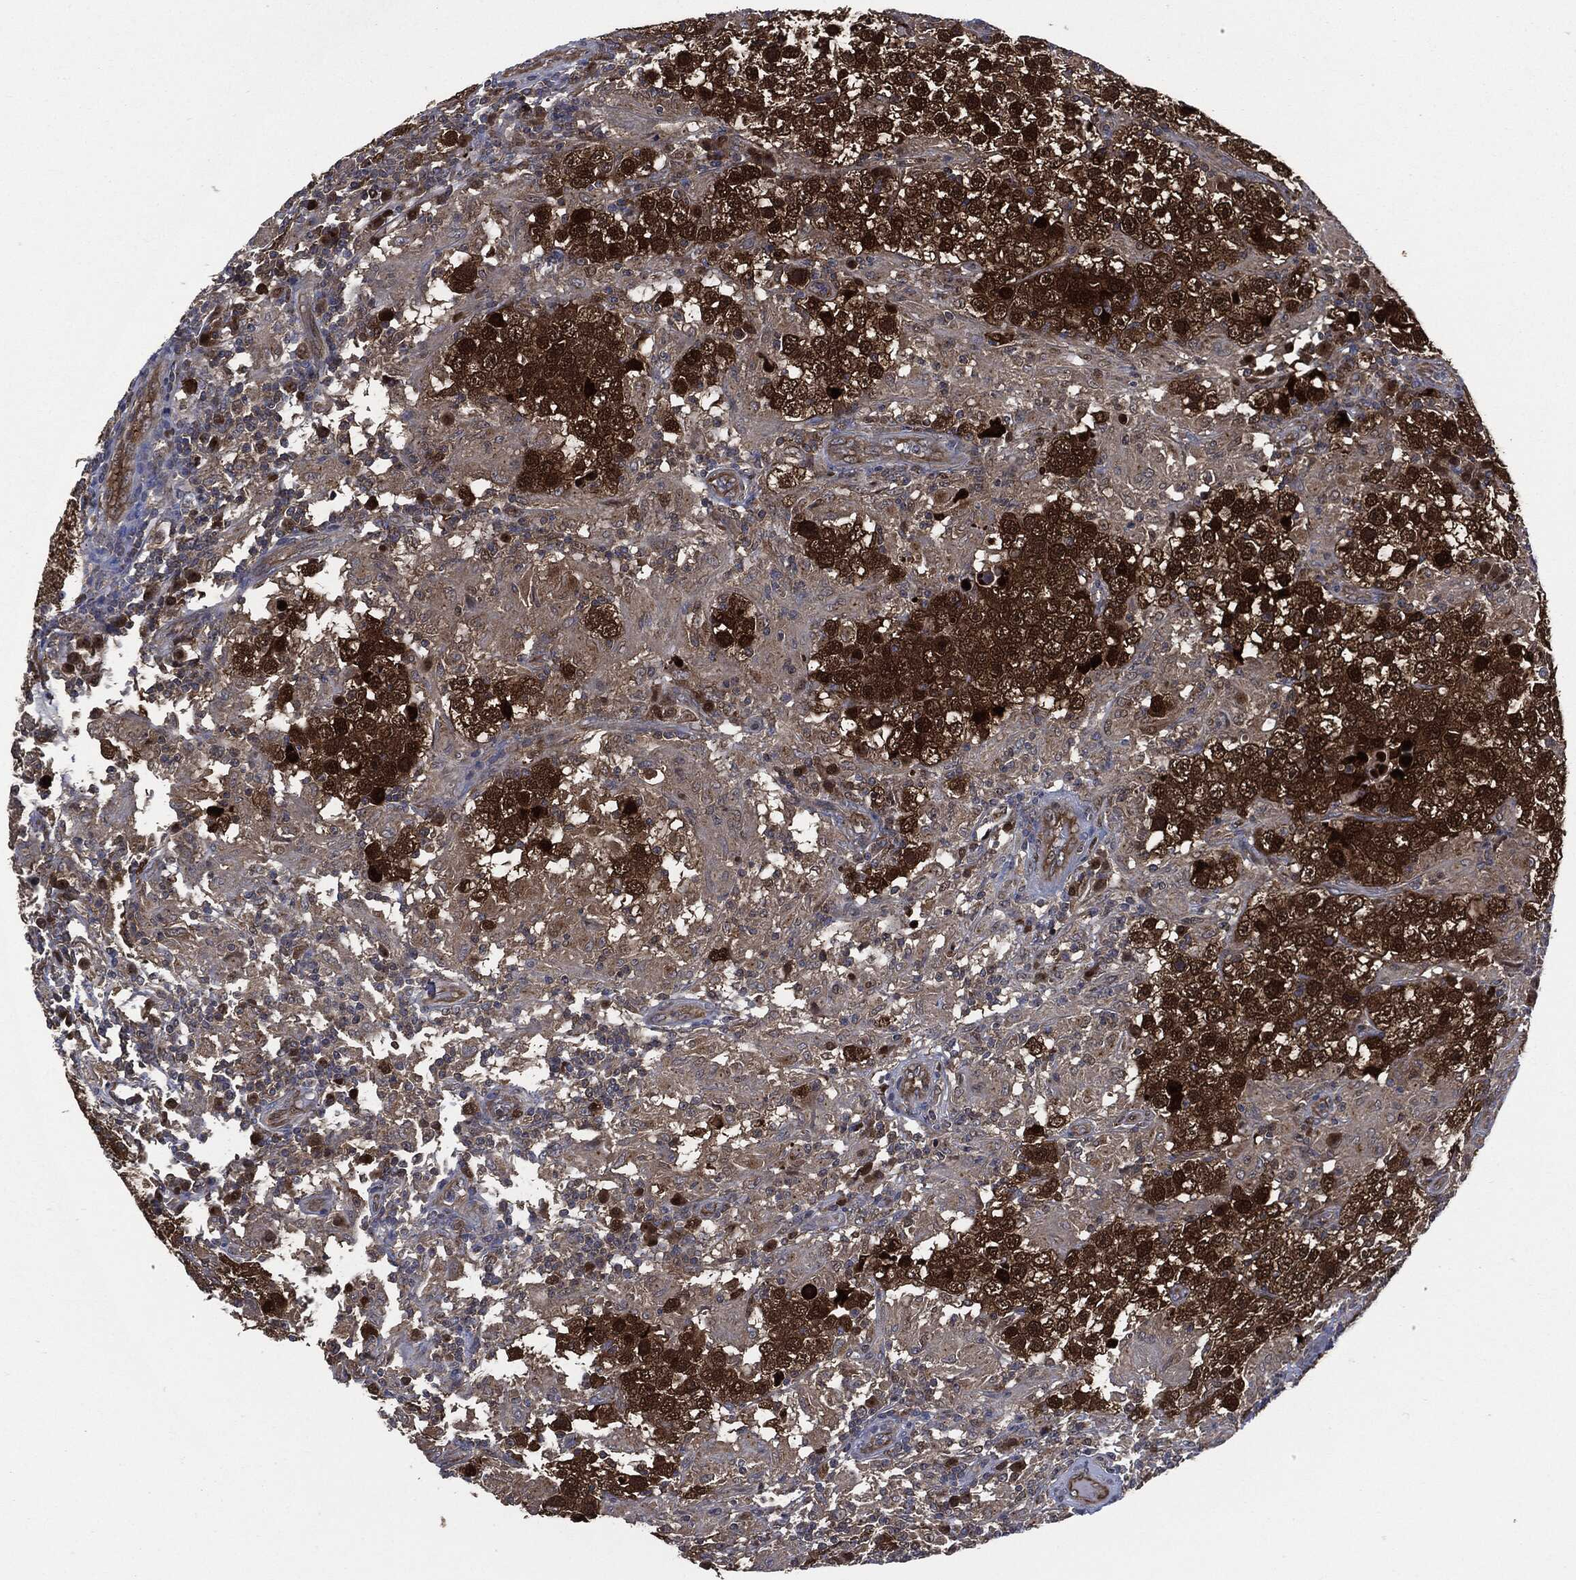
{"staining": {"intensity": "strong", "quantity": ">75%", "location": "cytoplasmic/membranous,nuclear"}, "tissue": "testis cancer", "cell_type": "Tumor cells", "image_type": "cancer", "snomed": [{"axis": "morphology", "description": "Seminoma, NOS"}, {"axis": "morphology", "description": "Carcinoma, Embryonal, NOS"}, {"axis": "topography", "description": "Testis"}], "caption": "Human testis cancer (seminoma) stained with a protein marker shows strong staining in tumor cells.", "gene": "DCTN1", "patient": {"sex": "male", "age": 41}}